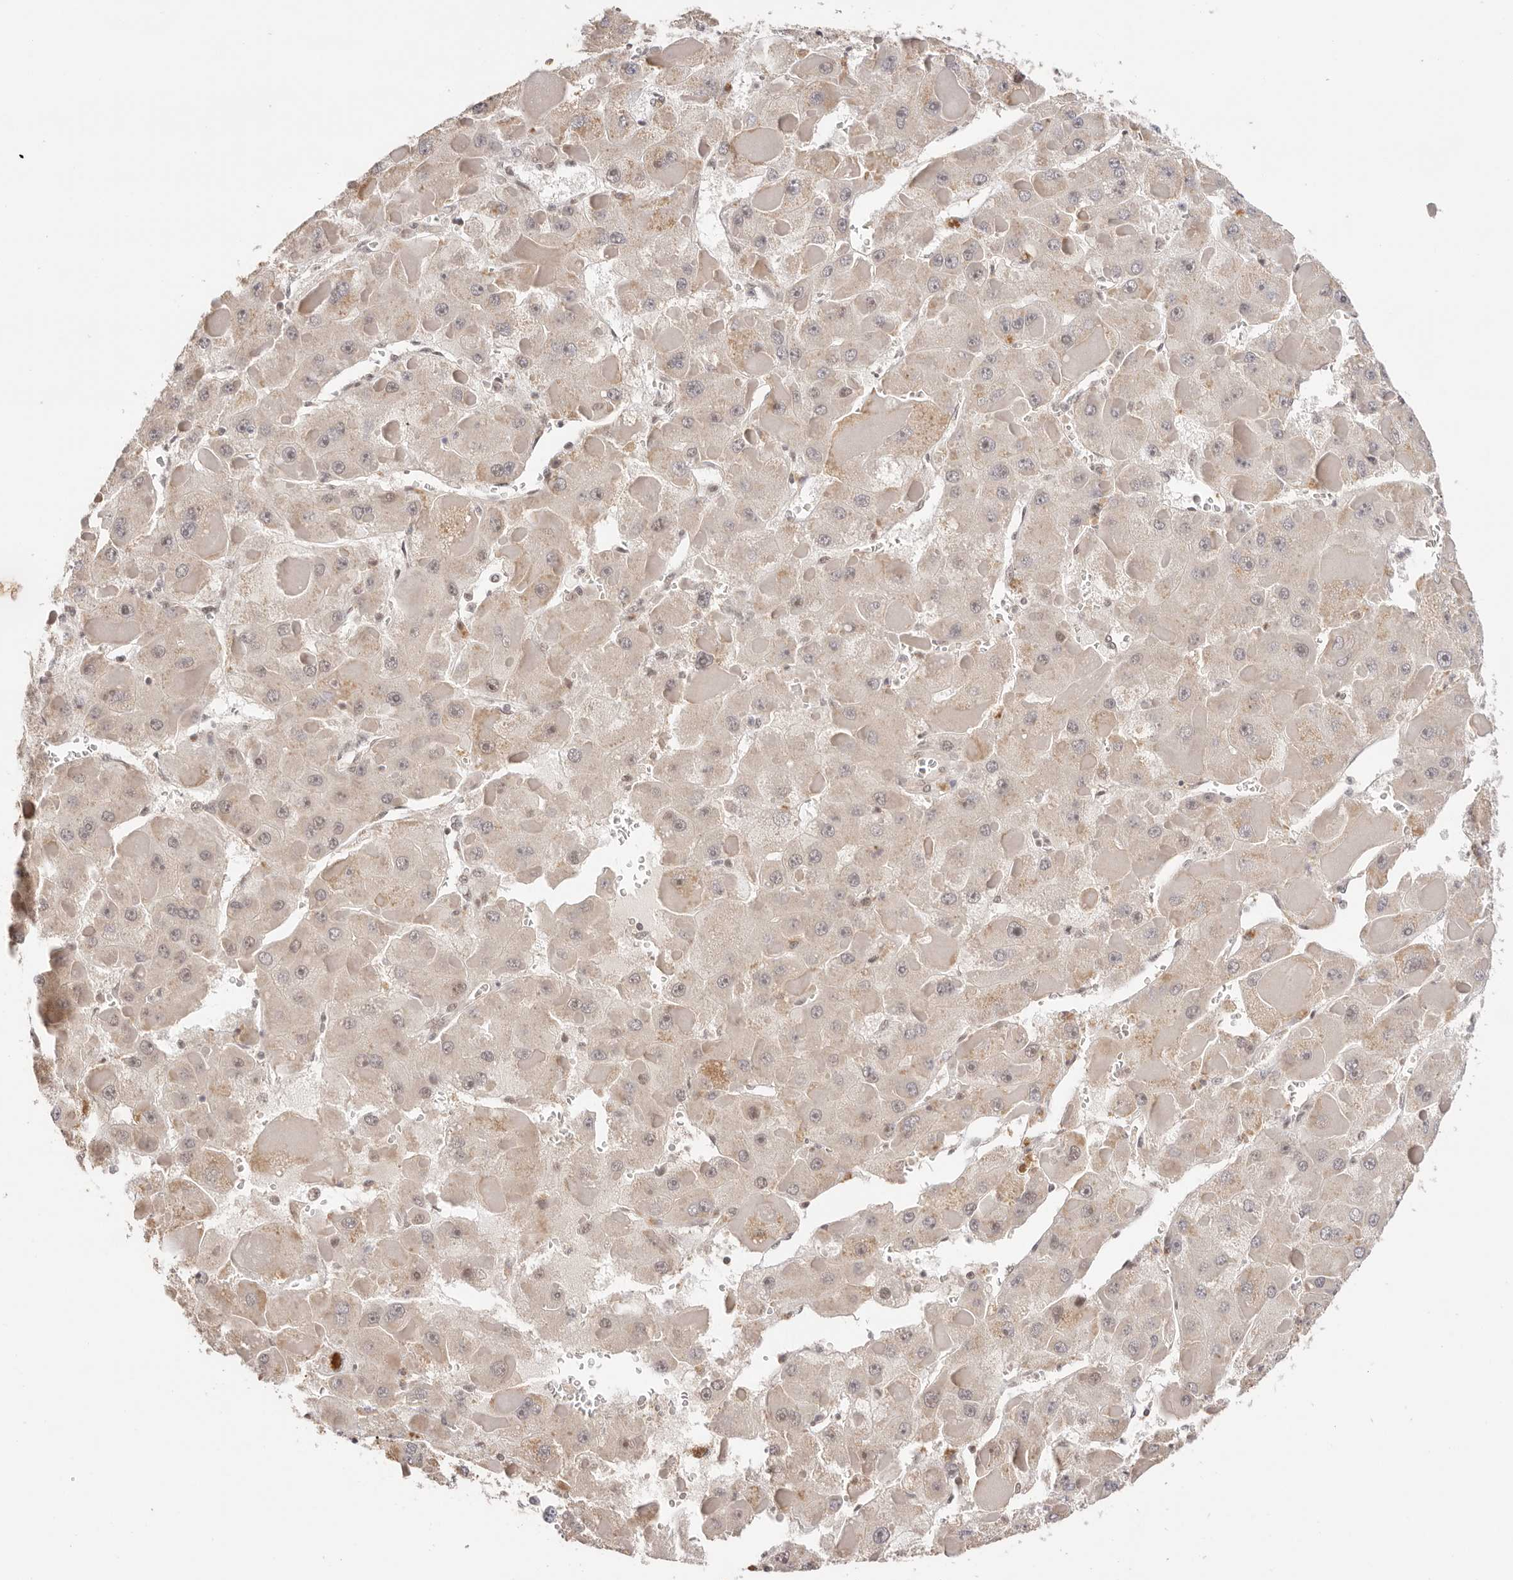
{"staining": {"intensity": "weak", "quantity": "25%-75%", "location": "cytoplasmic/membranous,nuclear"}, "tissue": "liver cancer", "cell_type": "Tumor cells", "image_type": "cancer", "snomed": [{"axis": "morphology", "description": "Carcinoma, Hepatocellular, NOS"}, {"axis": "topography", "description": "Liver"}], "caption": "Brown immunohistochemical staining in hepatocellular carcinoma (liver) exhibits weak cytoplasmic/membranous and nuclear staining in approximately 25%-75% of tumor cells.", "gene": "RFC3", "patient": {"sex": "female", "age": 73}}